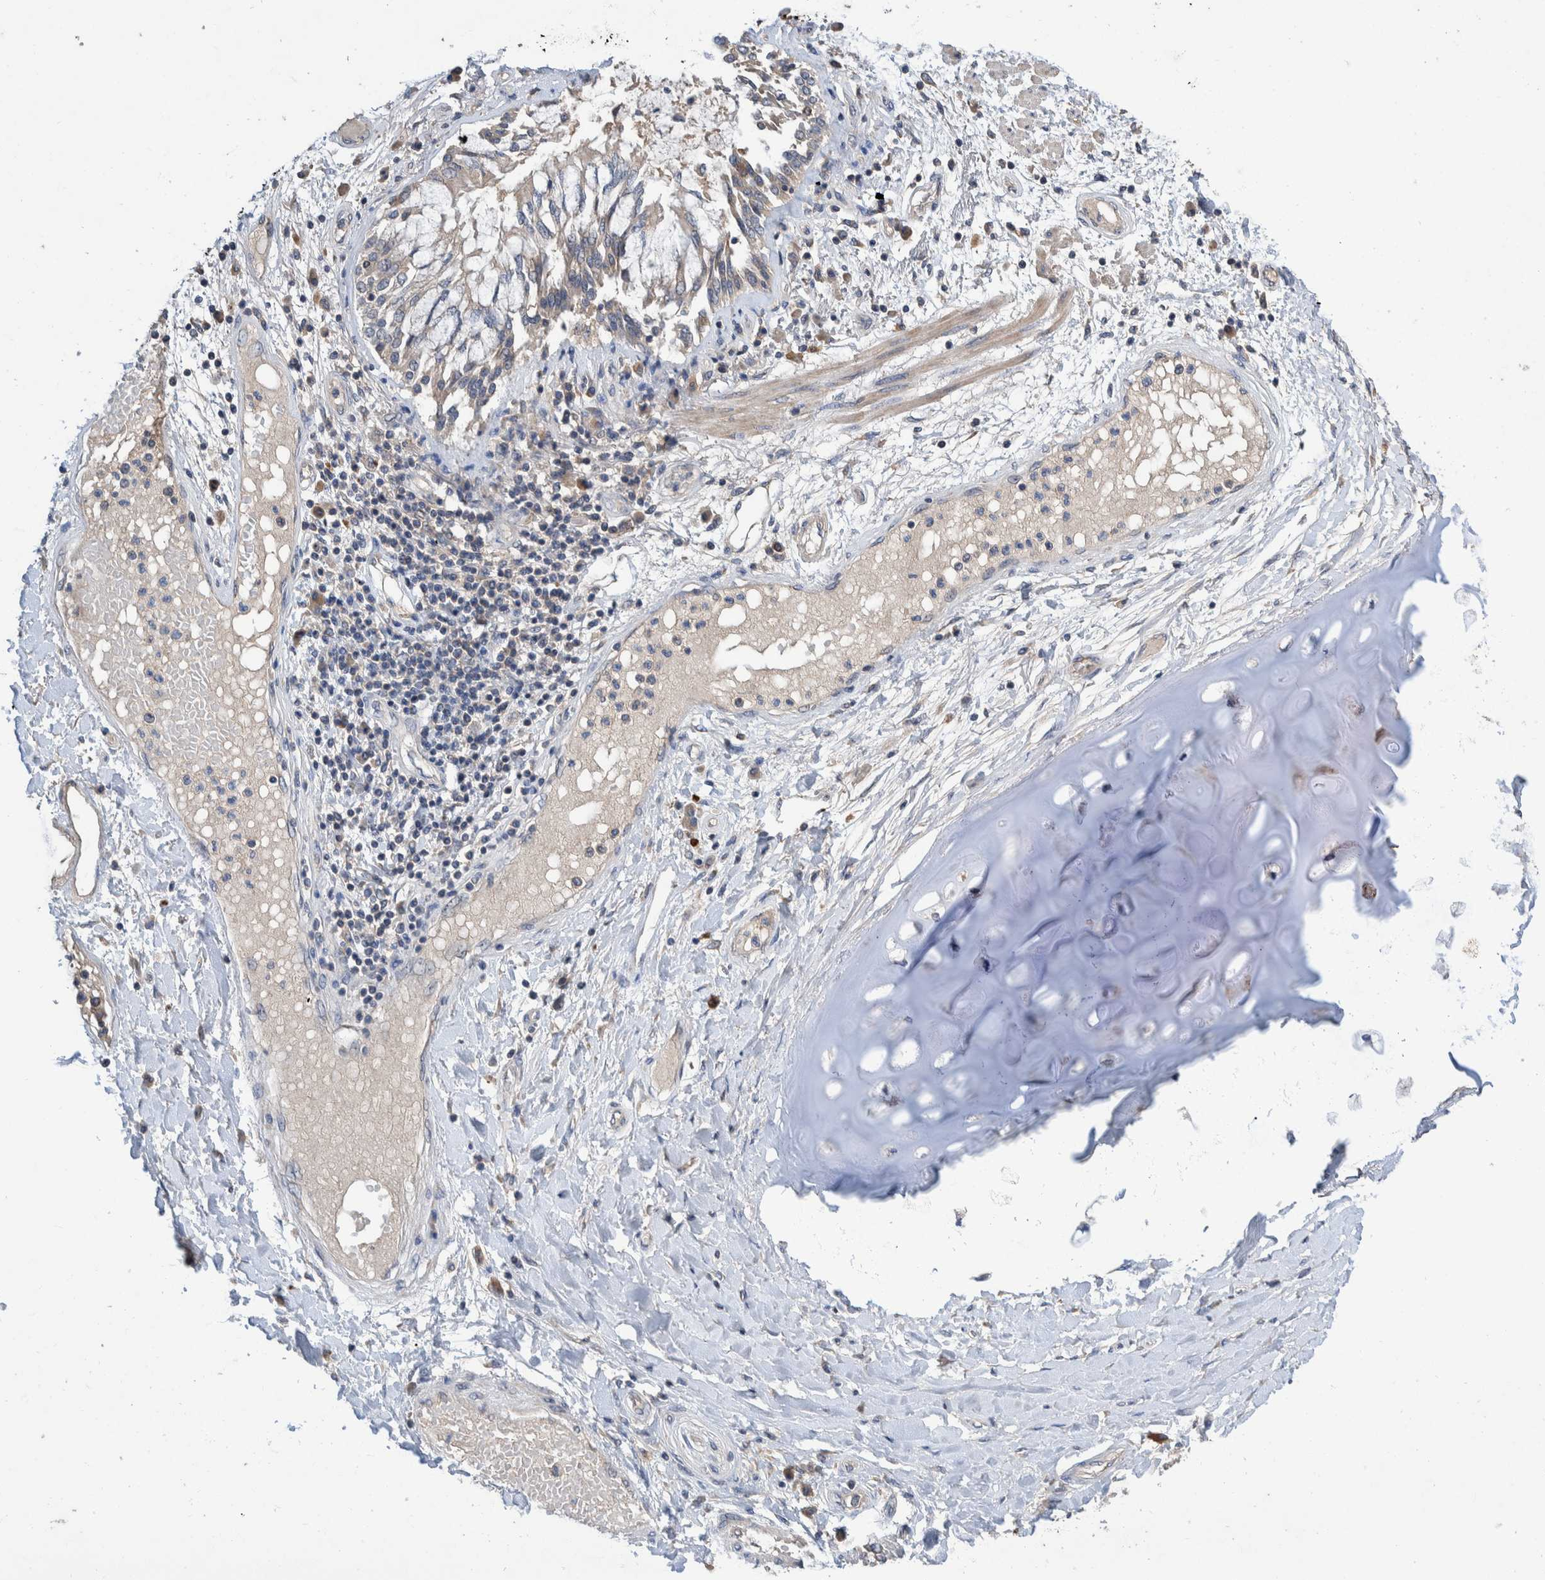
{"staining": {"intensity": "weak", "quantity": "<25%", "location": "cytoplasmic/membranous"}, "tissue": "lung cancer", "cell_type": "Tumor cells", "image_type": "cancer", "snomed": [{"axis": "morphology", "description": "Normal tissue, NOS"}, {"axis": "morphology", "description": "Squamous cell carcinoma, NOS"}, {"axis": "topography", "description": "Lymph node"}, {"axis": "topography", "description": "Cartilage tissue"}, {"axis": "topography", "description": "Bronchus"}, {"axis": "topography", "description": "Lung"}, {"axis": "topography", "description": "Peripheral nerve tissue"}], "caption": "Immunohistochemical staining of human lung cancer shows no significant staining in tumor cells. Brightfield microscopy of IHC stained with DAB (brown) and hematoxylin (blue), captured at high magnification.", "gene": "PLPBP", "patient": {"sex": "female", "age": 49}}